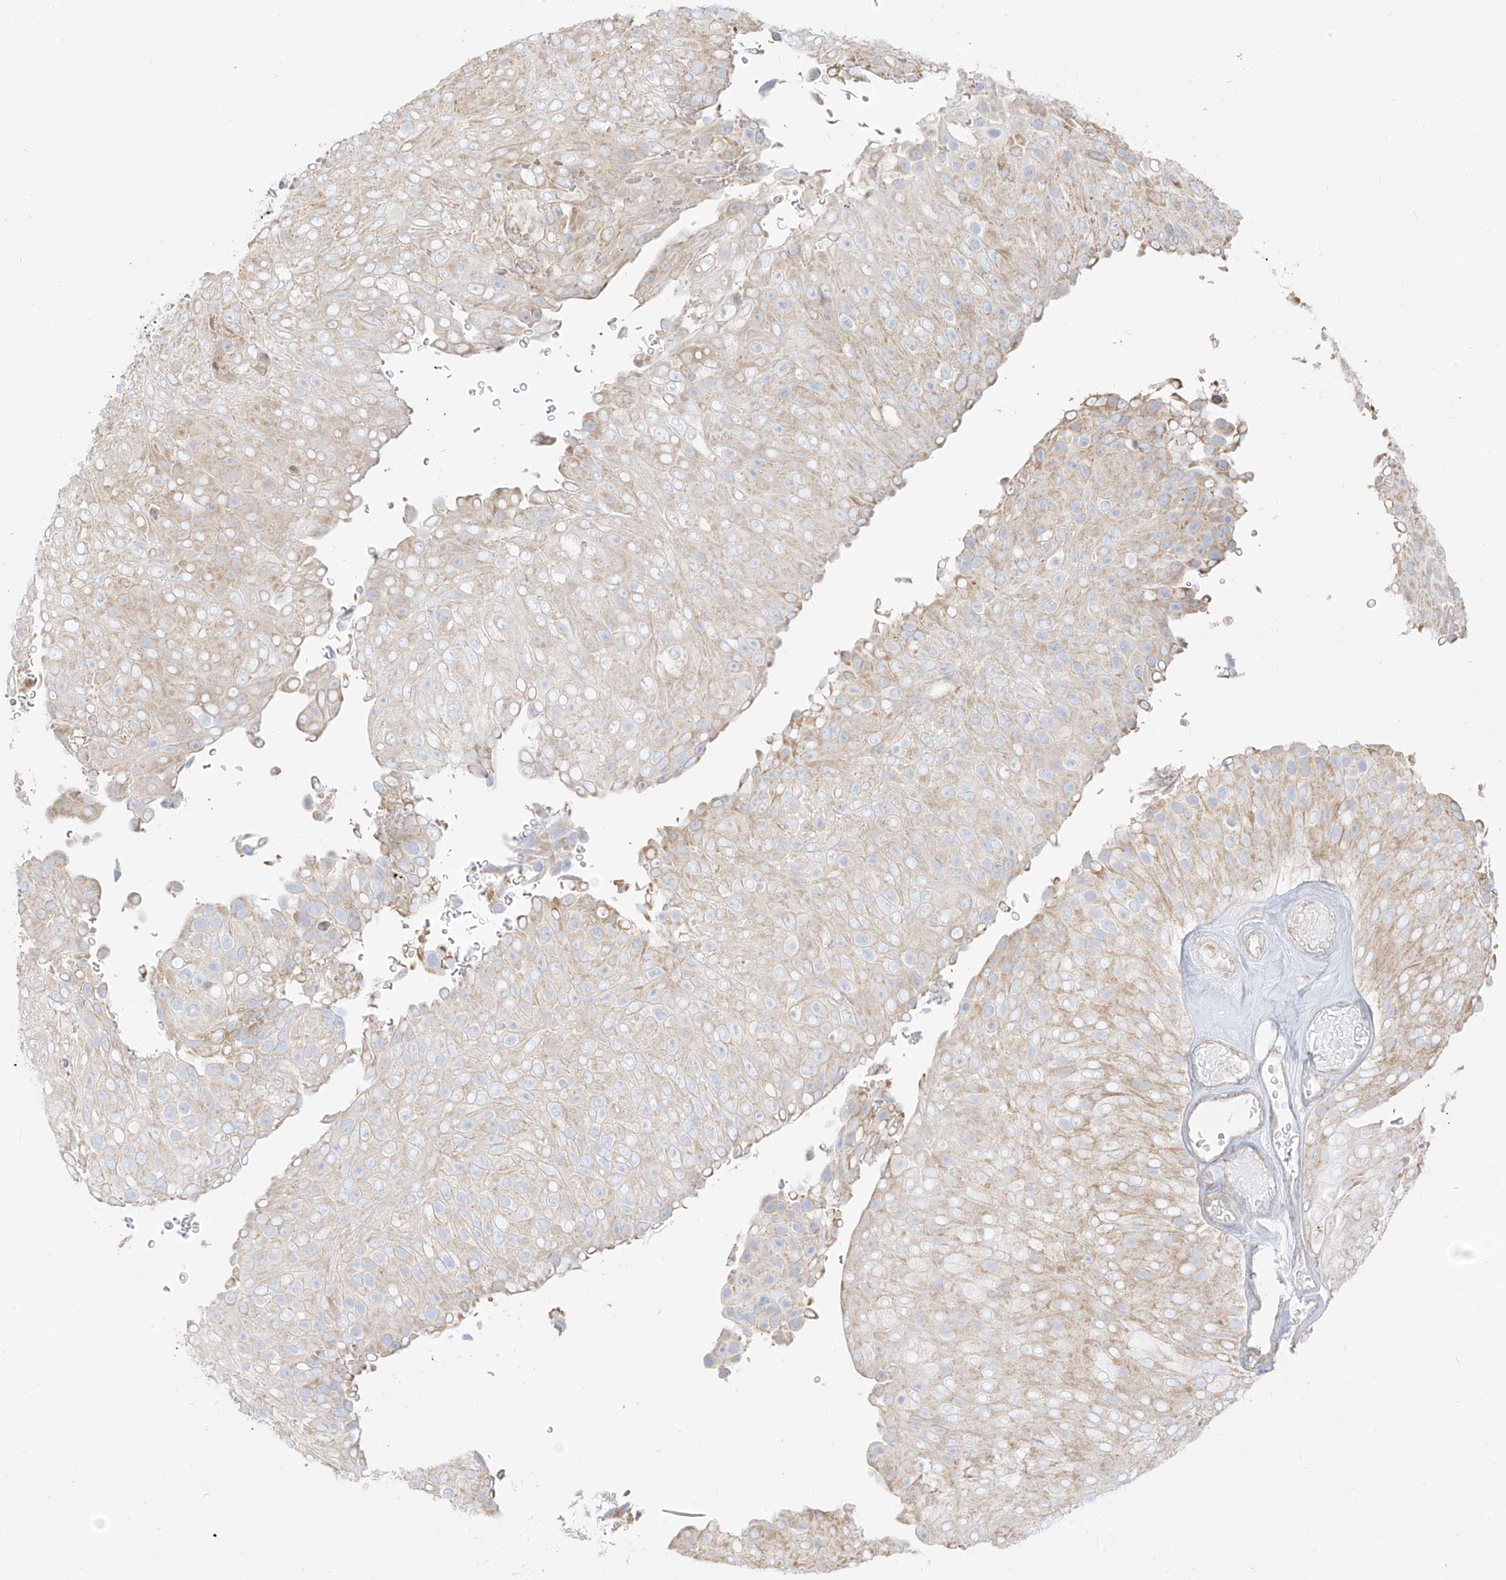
{"staining": {"intensity": "weak", "quantity": ">75%", "location": "cytoplasmic/membranous"}, "tissue": "urothelial cancer", "cell_type": "Tumor cells", "image_type": "cancer", "snomed": [{"axis": "morphology", "description": "Urothelial carcinoma, Low grade"}, {"axis": "topography", "description": "Urinary bladder"}], "caption": "Human urothelial cancer stained with a protein marker demonstrates weak staining in tumor cells.", "gene": "ZIM3", "patient": {"sex": "male", "age": 78}}